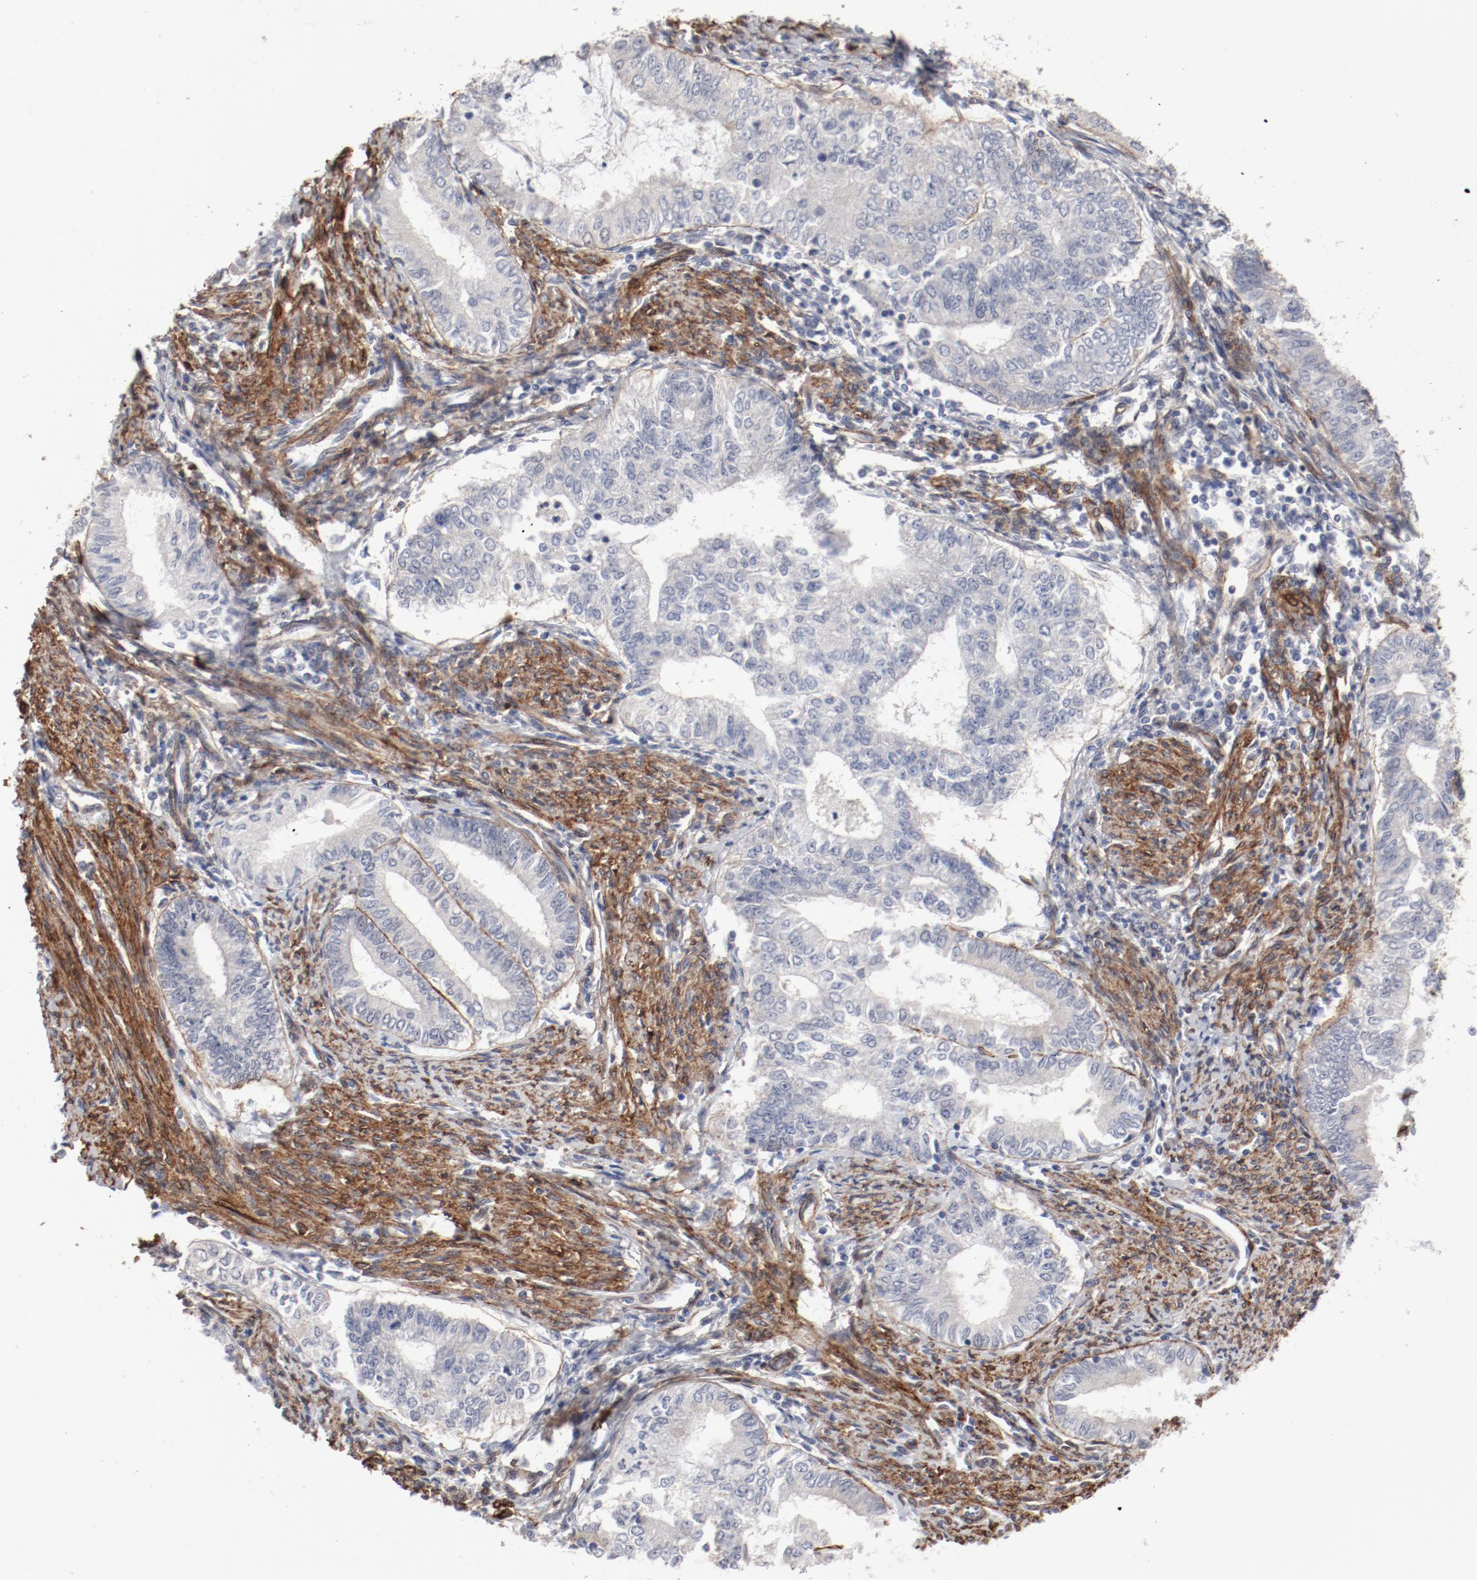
{"staining": {"intensity": "negative", "quantity": "none", "location": "none"}, "tissue": "endometrial cancer", "cell_type": "Tumor cells", "image_type": "cancer", "snomed": [{"axis": "morphology", "description": "Adenocarcinoma, NOS"}, {"axis": "topography", "description": "Endometrium"}], "caption": "This micrograph is of endometrial cancer stained with IHC to label a protein in brown with the nuclei are counter-stained blue. There is no expression in tumor cells.", "gene": "MAGED4", "patient": {"sex": "female", "age": 66}}